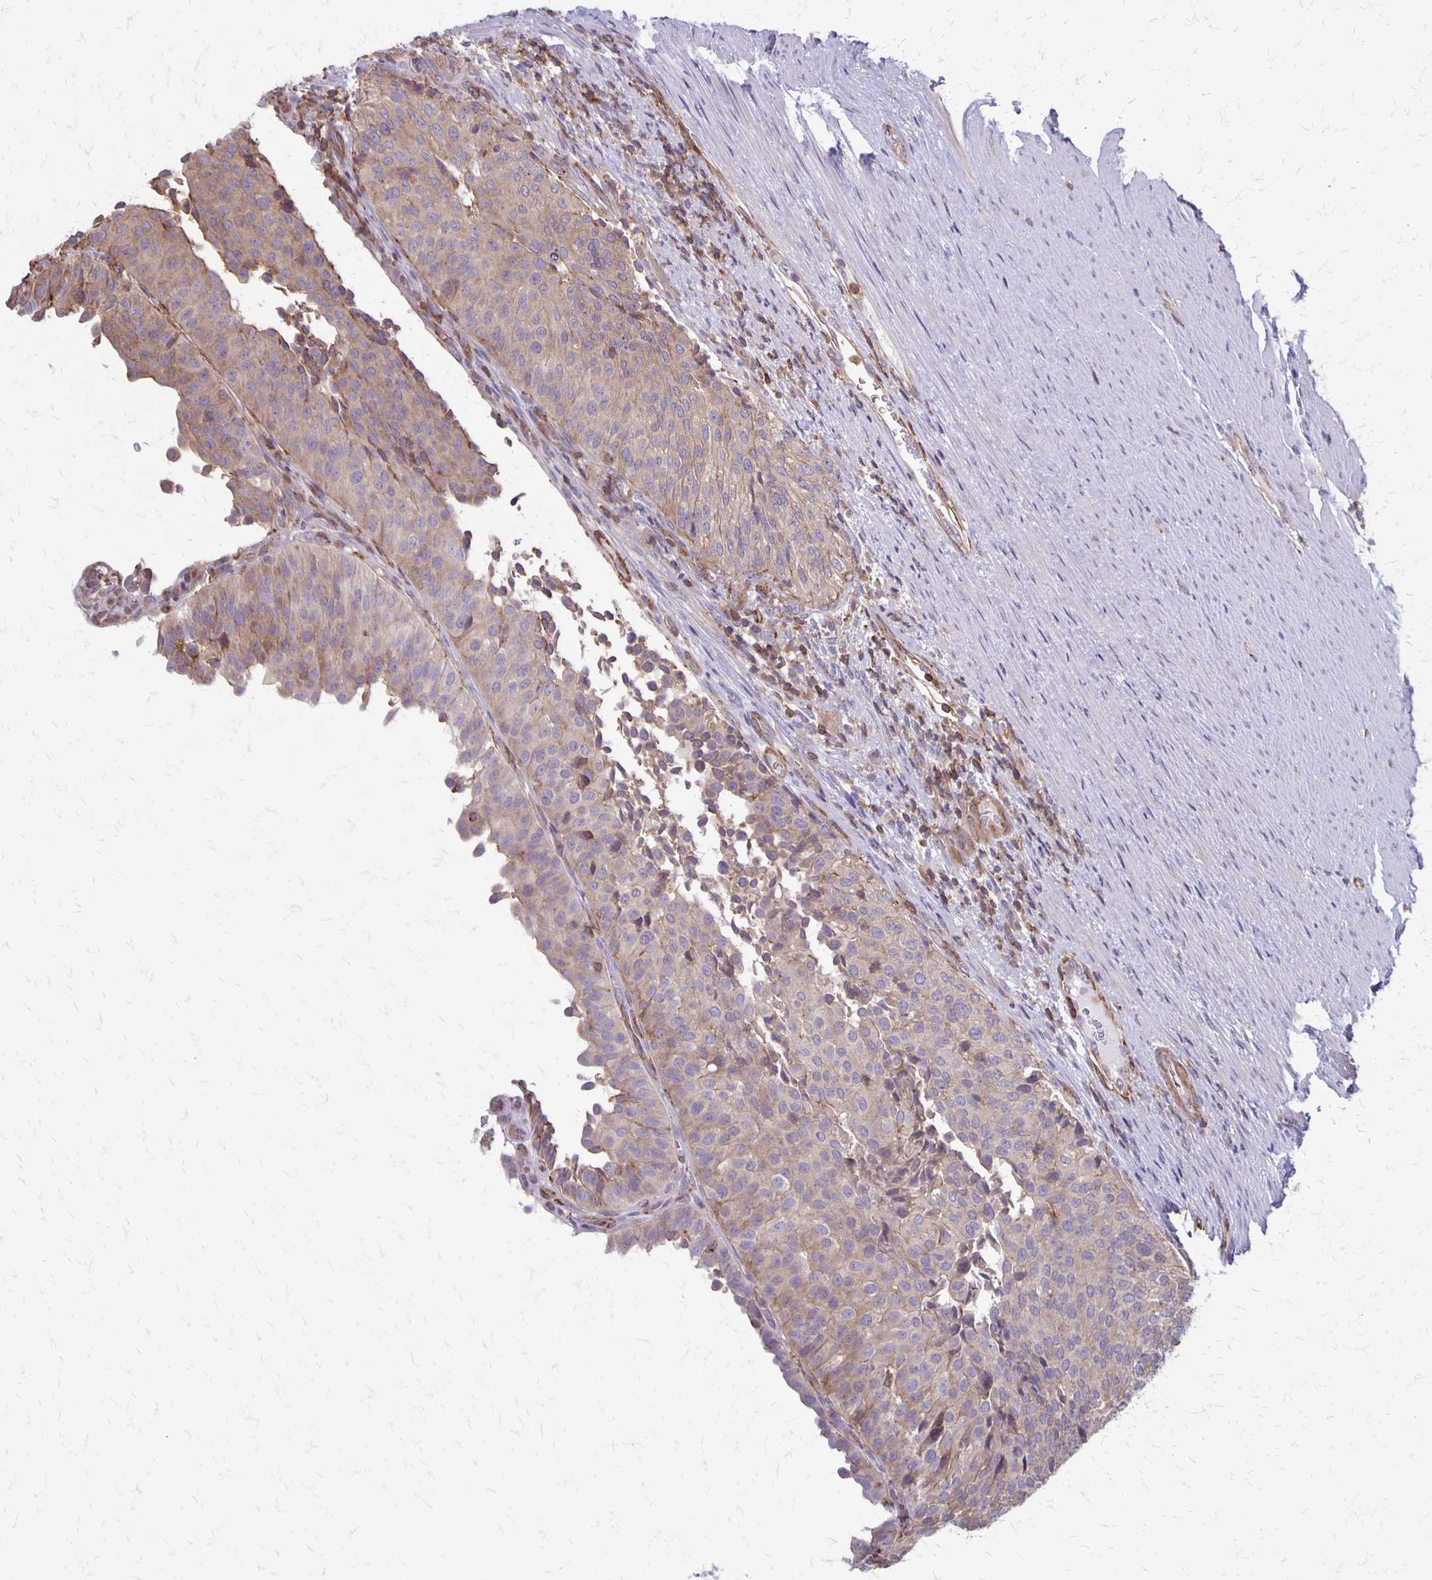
{"staining": {"intensity": "moderate", "quantity": ">75%", "location": "cytoplasmic/membranous"}, "tissue": "urinary bladder", "cell_type": "Urothelial cells", "image_type": "normal", "snomed": [{"axis": "morphology", "description": "Normal tissue, NOS"}, {"axis": "topography", "description": "Urinary bladder"}, {"axis": "topography", "description": "Prostate"}], "caption": "Protein expression analysis of unremarkable human urinary bladder reveals moderate cytoplasmic/membranous positivity in approximately >75% of urothelial cells.", "gene": "SEPTIN5", "patient": {"sex": "male", "age": 77}}